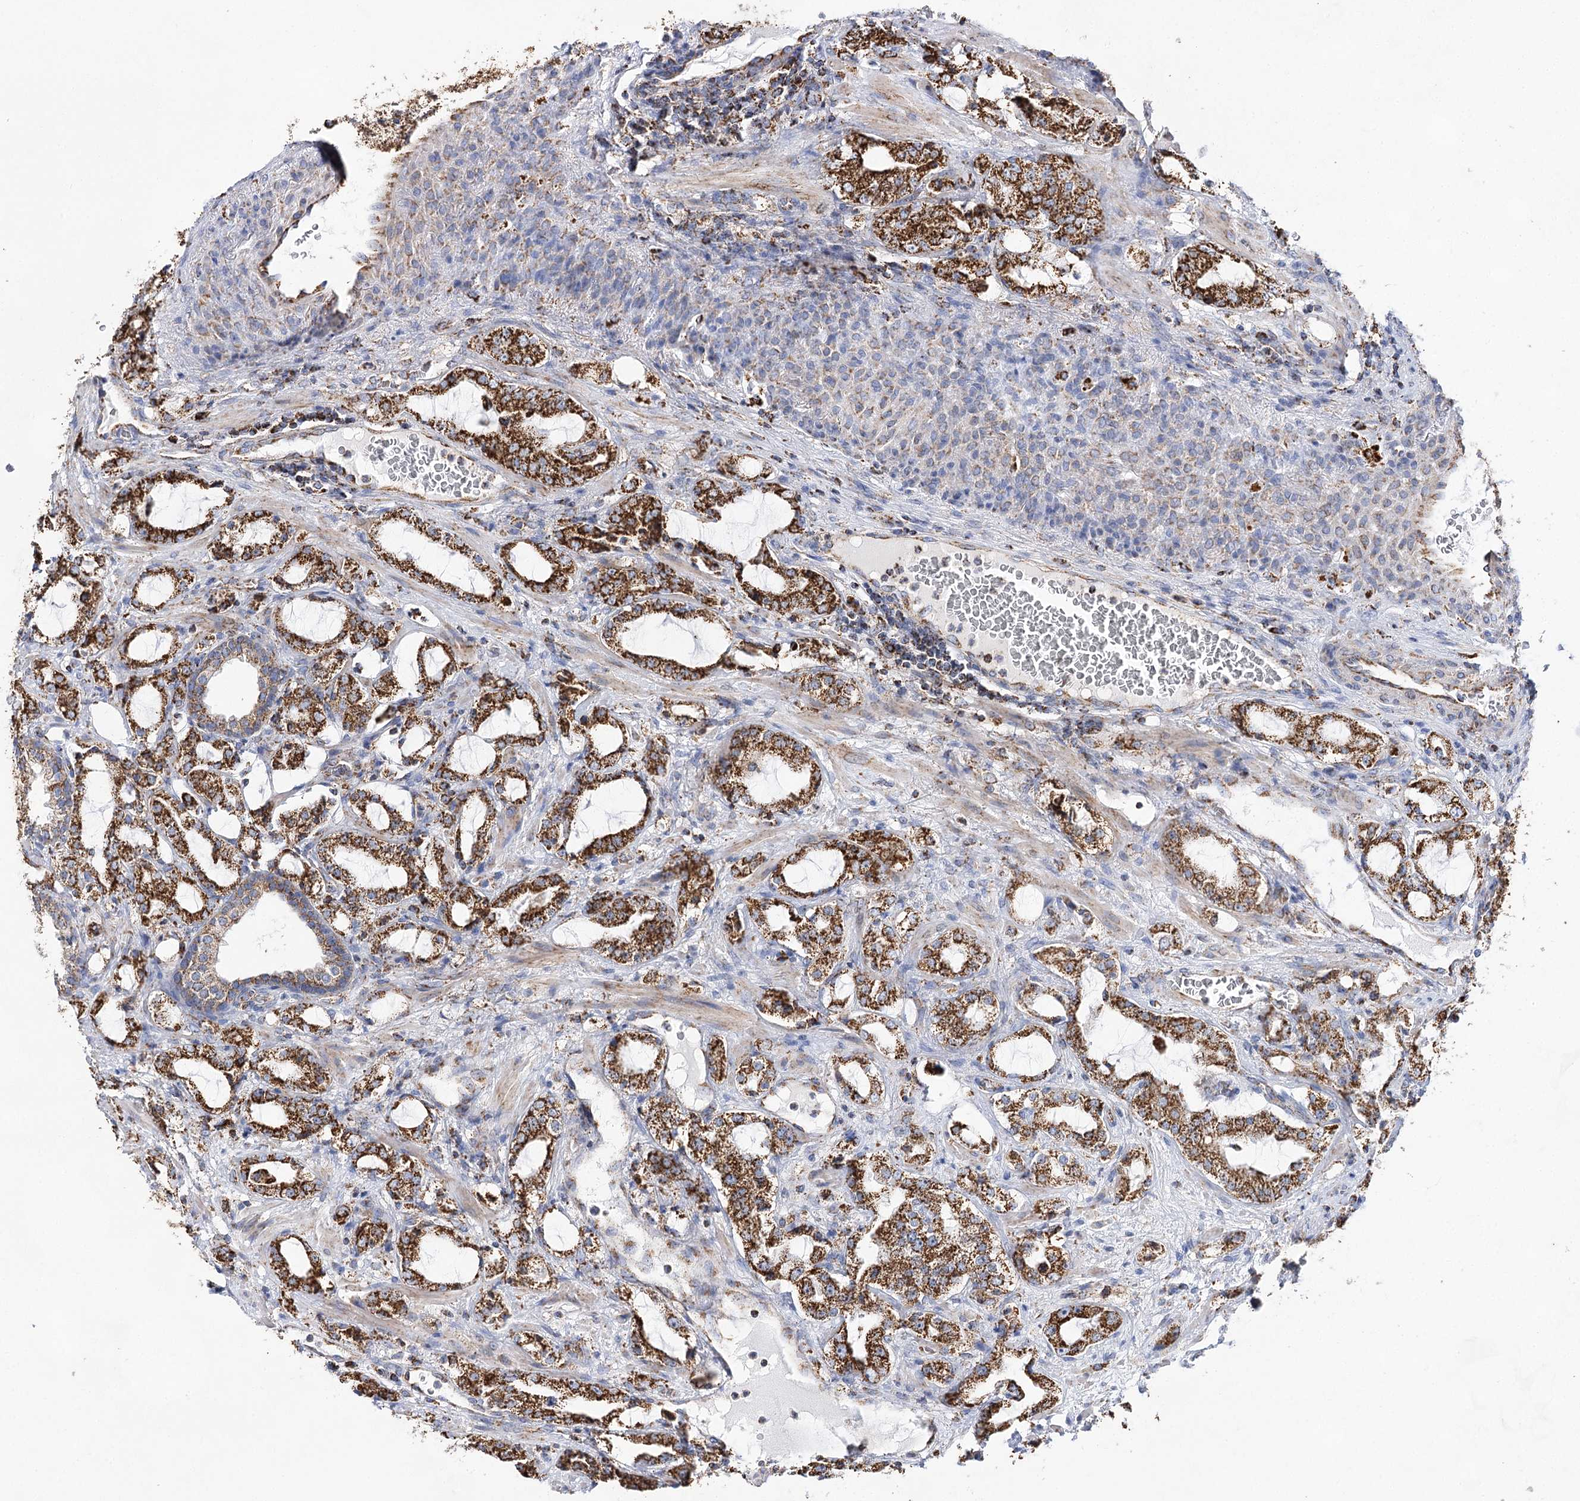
{"staining": {"intensity": "strong", "quantity": ">75%", "location": "cytoplasmic/membranous"}, "tissue": "prostate cancer", "cell_type": "Tumor cells", "image_type": "cancer", "snomed": [{"axis": "morphology", "description": "Adenocarcinoma, High grade"}, {"axis": "topography", "description": "Prostate"}], "caption": "Adenocarcinoma (high-grade) (prostate) stained for a protein demonstrates strong cytoplasmic/membranous positivity in tumor cells.", "gene": "NADK2", "patient": {"sex": "male", "age": 64}}